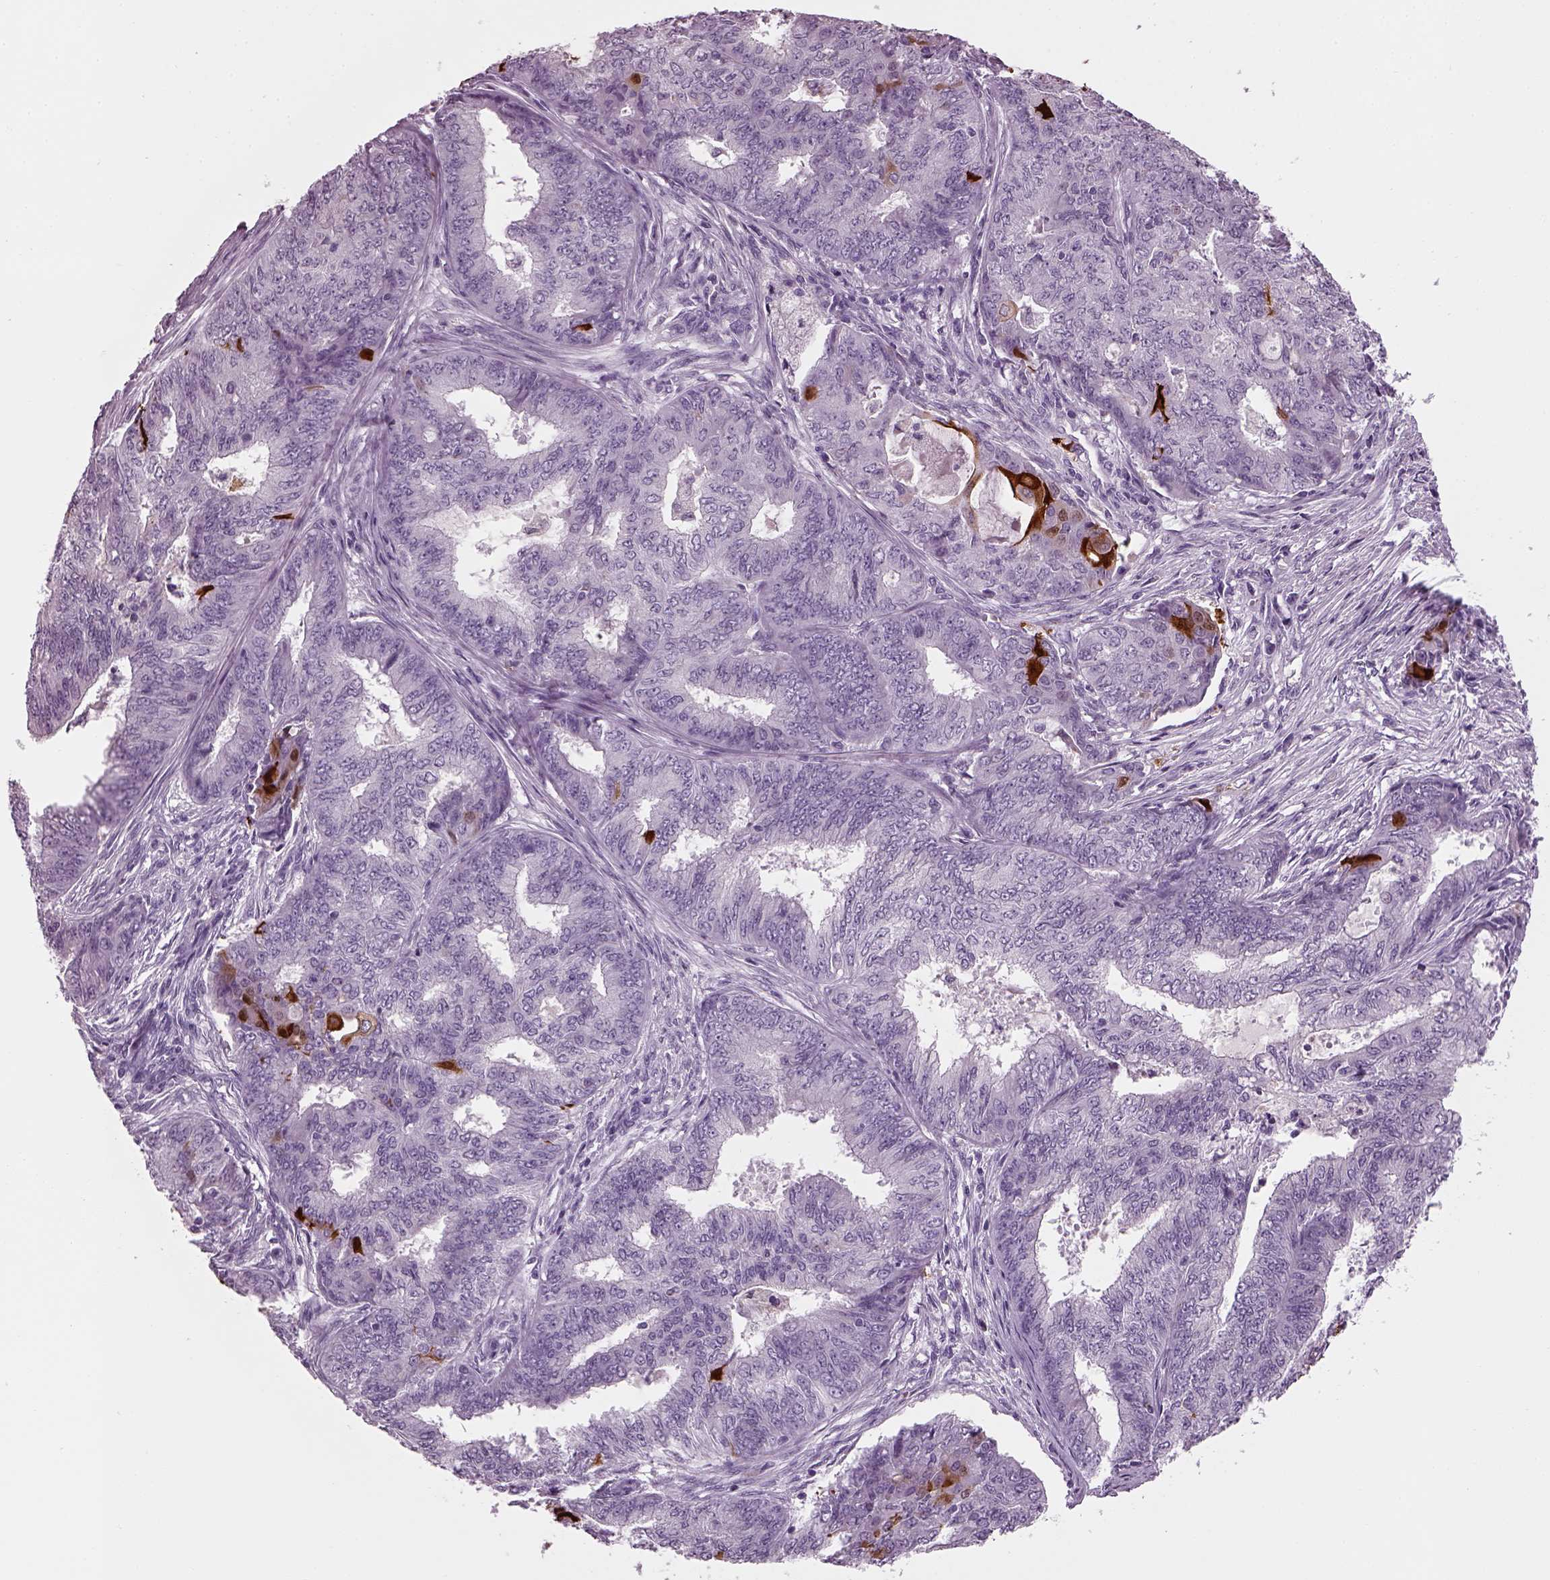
{"staining": {"intensity": "negative", "quantity": "none", "location": "none"}, "tissue": "endometrial cancer", "cell_type": "Tumor cells", "image_type": "cancer", "snomed": [{"axis": "morphology", "description": "Adenocarcinoma, NOS"}, {"axis": "topography", "description": "Endometrium"}], "caption": "Tumor cells show no significant staining in adenocarcinoma (endometrial).", "gene": "PRR9", "patient": {"sex": "female", "age": 62}}